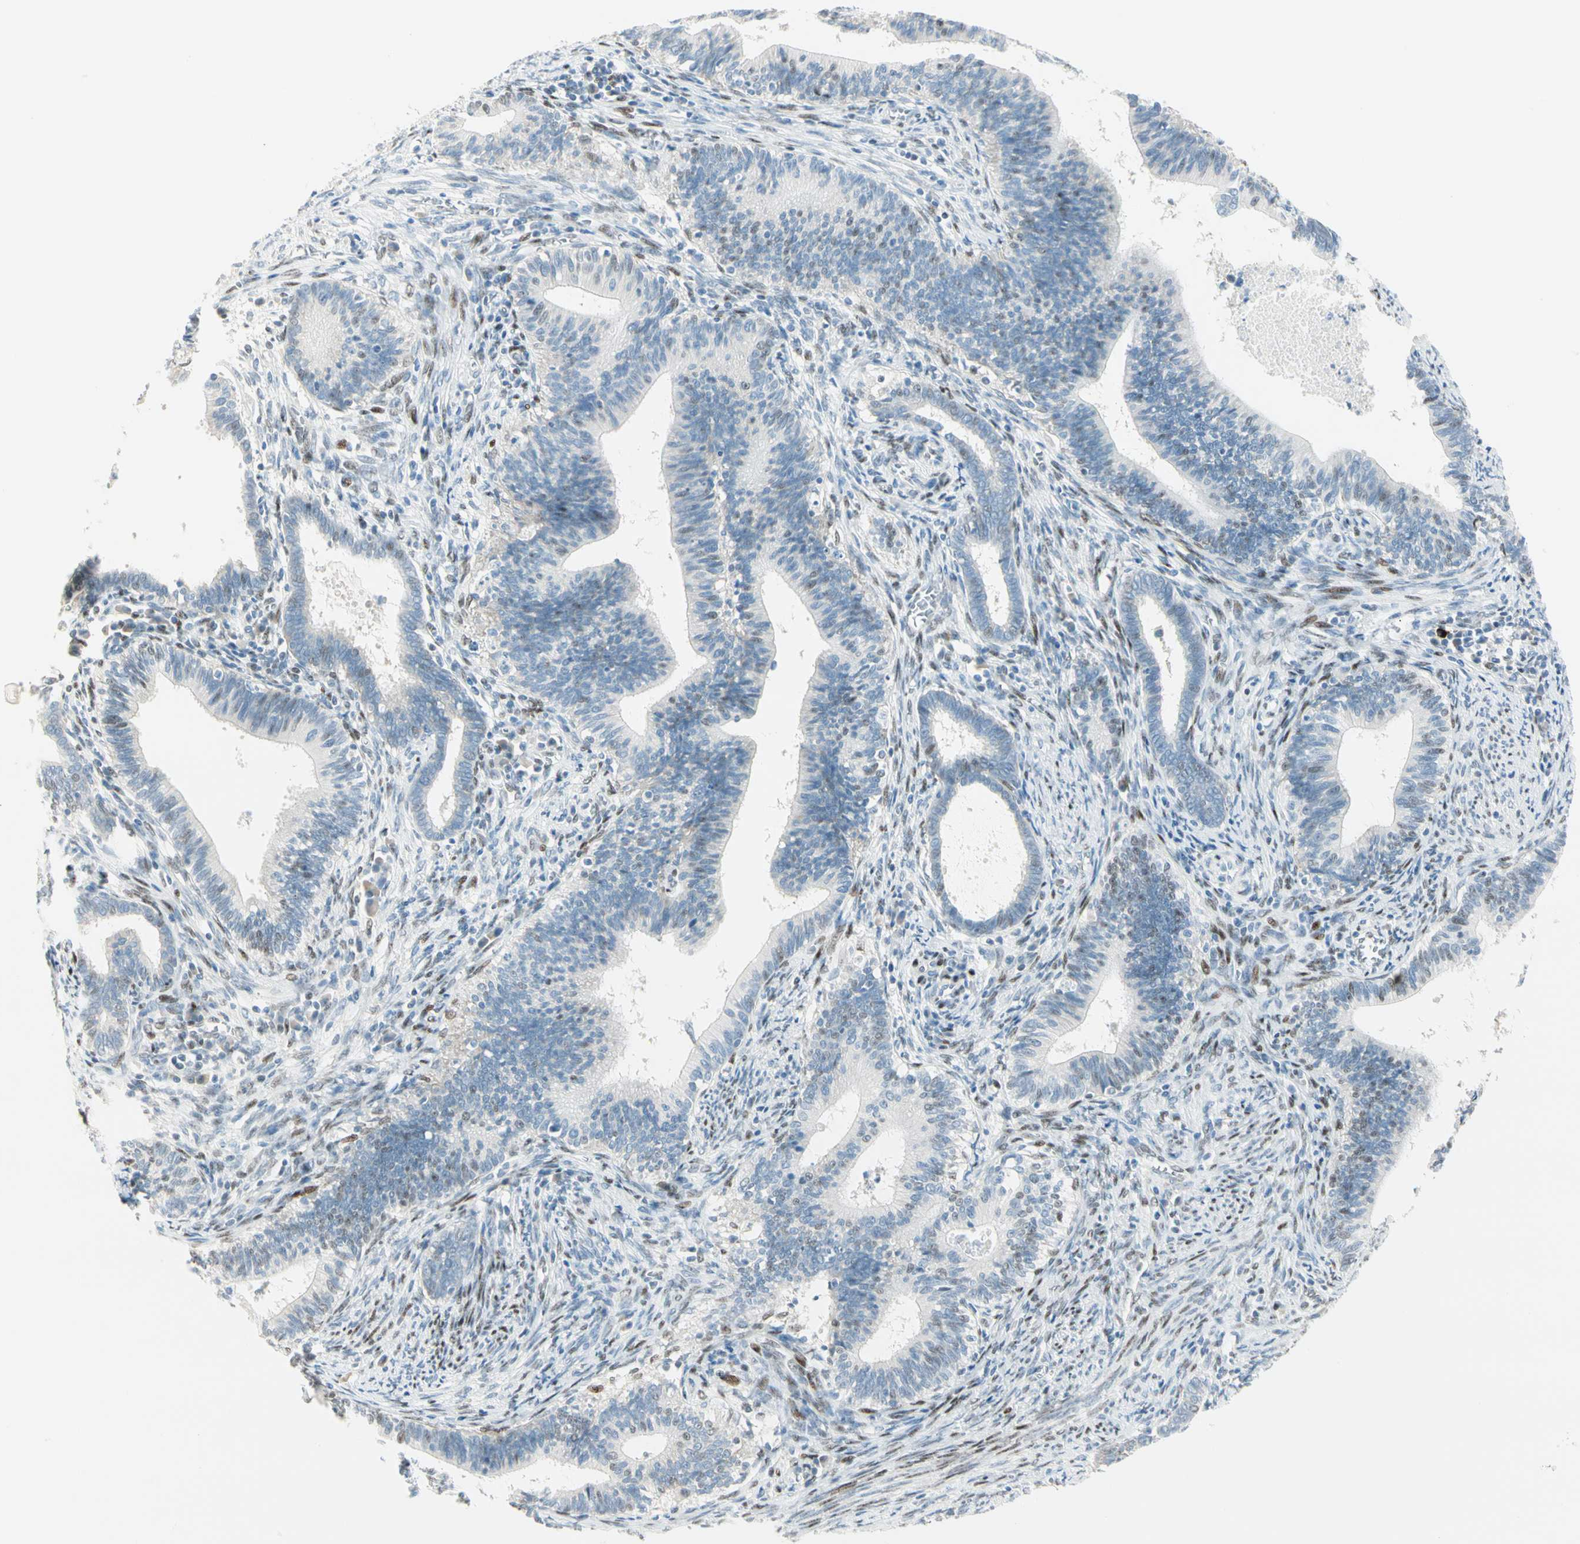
{"staining": {"intensity": "negative", "quantity": "none", "location": "none"}, "tissue": "cervical cancer", "cell_type": "Tumor cells", "image_type": "cancer", "snomed": [{"axis": "morphology", "description": "Adenocarcinoma, NOS"}, {"axis": "topography", "description": "Cervix"}], "caption": "Adenocarcinoma (cervical) was stained to show a protein in brown. There is no significant staining in tumor cells.", "gene": "PKNOX1", "patient": {"sex": "female", "age": 44}}